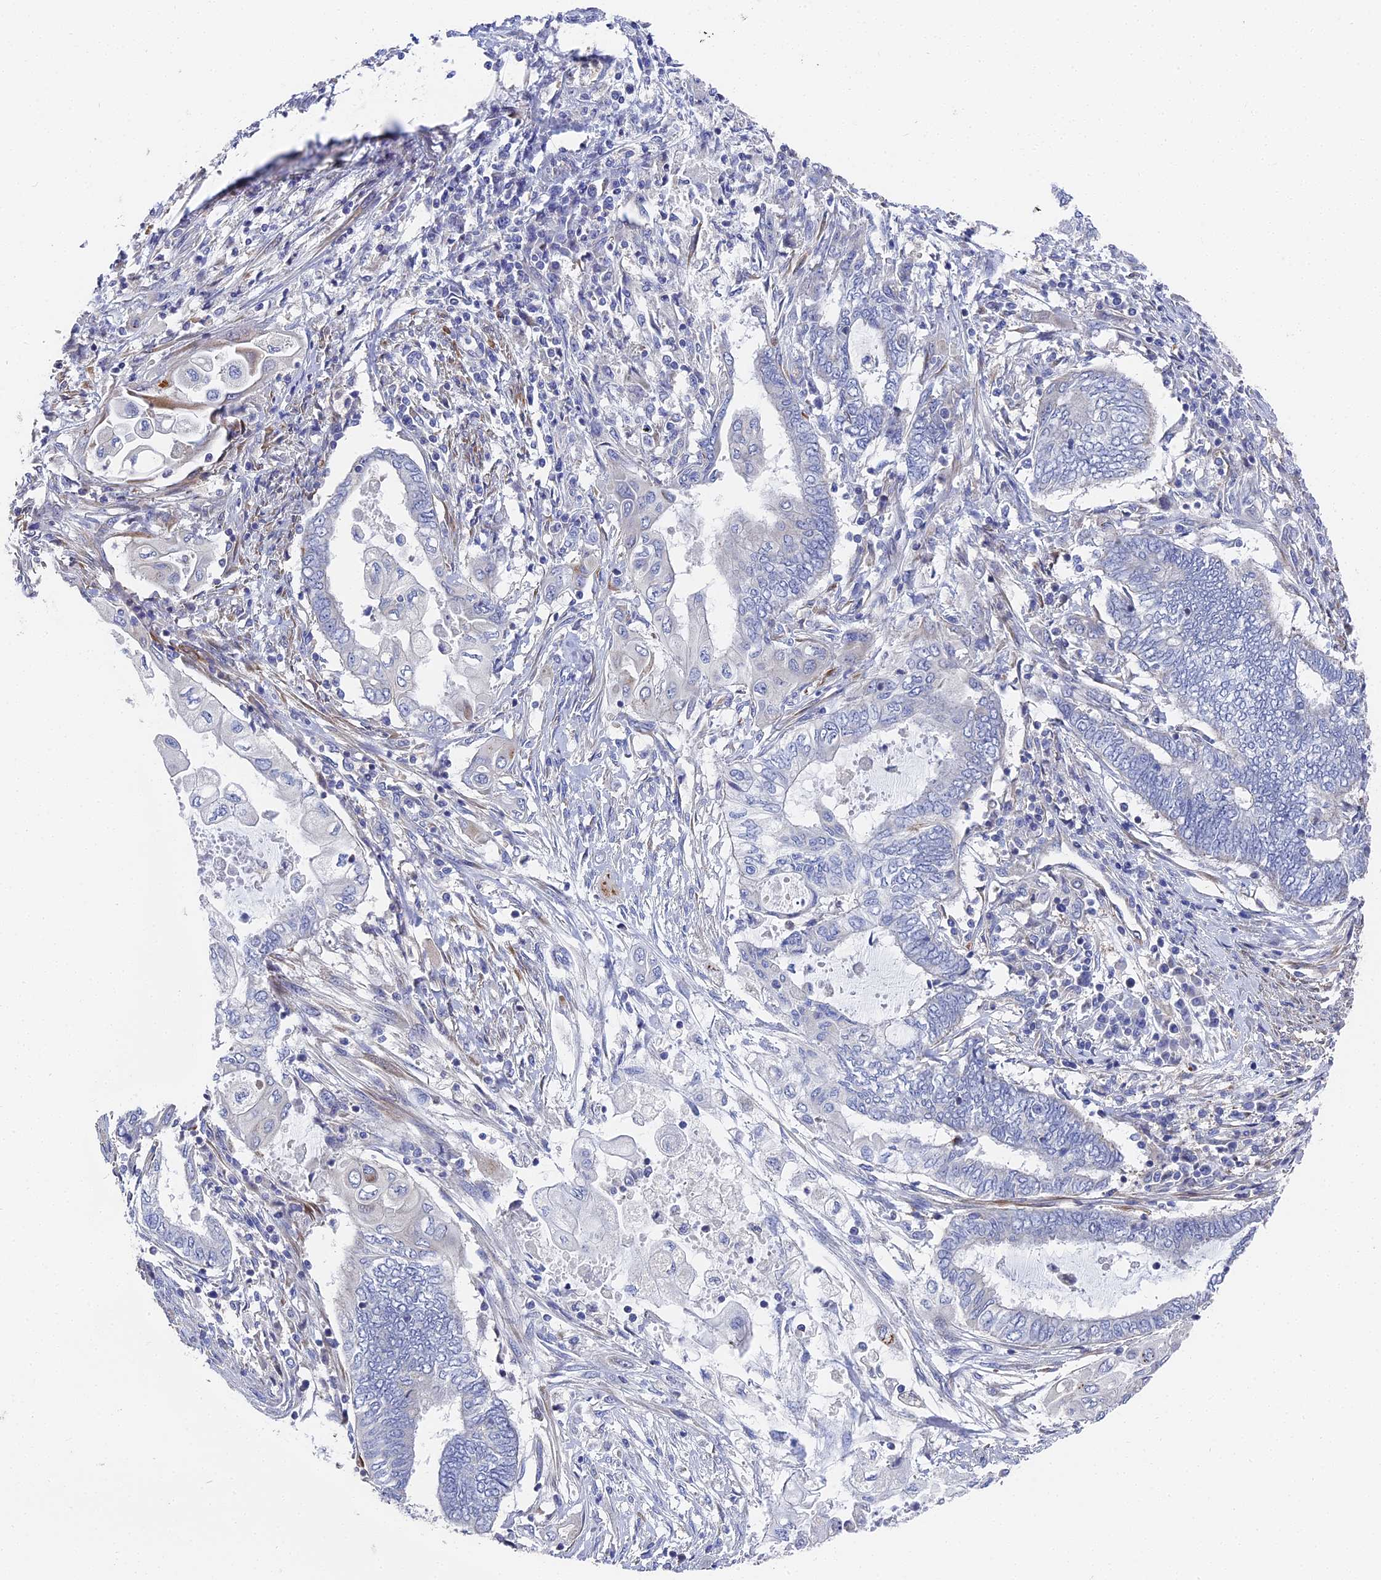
{"staining": {"intensity": "negative", "quantity": "none", "location": "none"}, "tissue": "endometrial cancer", "cell_type": "Tumor cells", "image_type": "cancer", "snomed": [{"axis": "morphology", "description": "Adenocarcinoma, NOS"}, {"axis": "topography", "description": "Uterus"}, {"axis": "topography", "description": "Endometrium"}], "caption": "Endometrial cancer (adenocarcinoma) was stained to show a protein in brown. There is no significant positivity in tumor cells.", "gene": "CCDC113", "patient": {"sex": "female", "age": 70}}